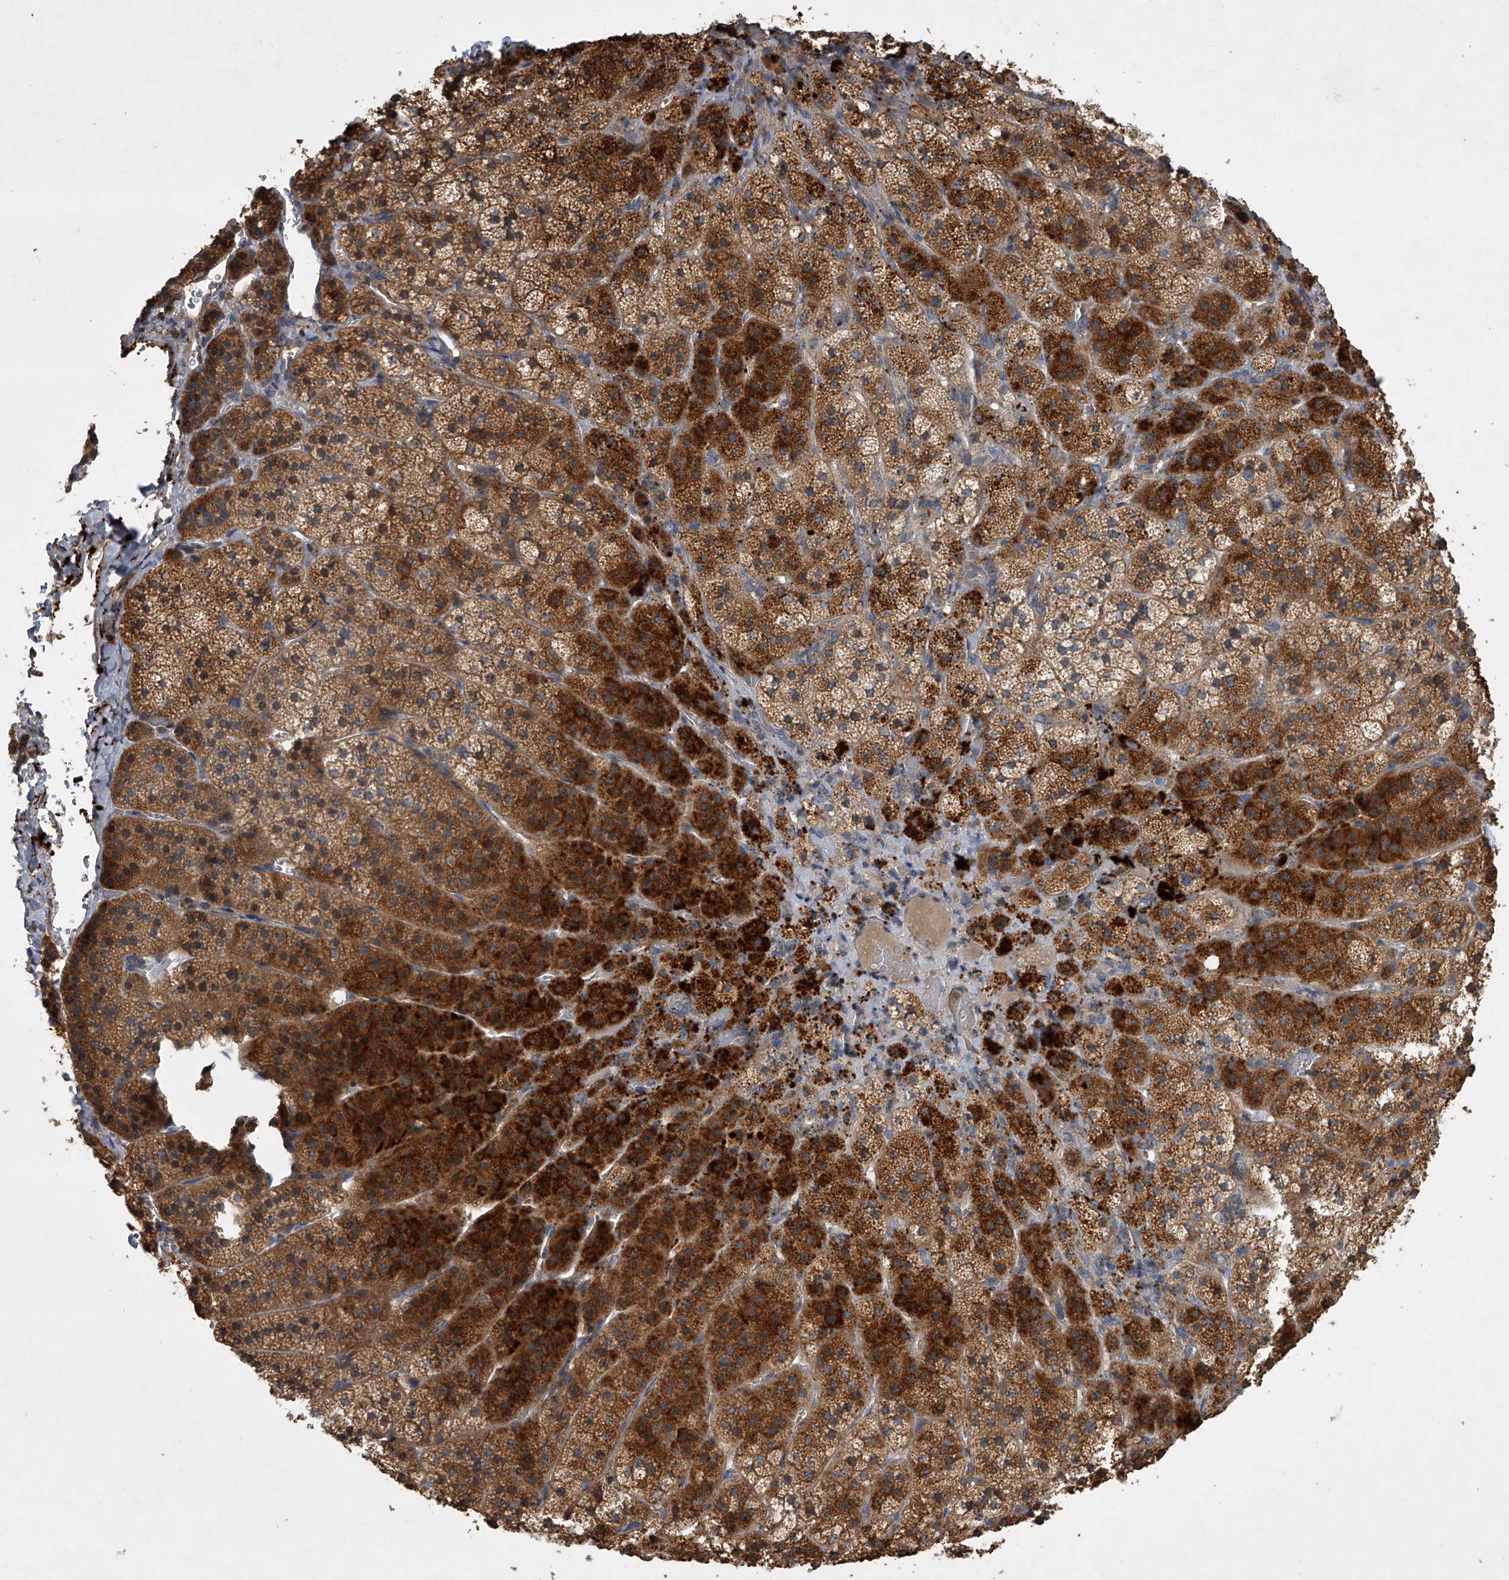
{"staining": {"intensity": "strong", "quantity": ">75%", "location": "cytoplasmic/membranous"}, "tissue": "adrenal gland", "cell_type": "Glandular cells", "image_type": "normal", "snomed": [{"axis": "morphology", "description": "Normal tissue, NOS"}, {"axis": "topography", "description": "Adrenal gland"}], "caption": "IHC of unremarkable human adrenal gland exhibits high levels of strong cytoplasmic/membranous staining in approximately >75% of glandular cells.", "gene": "DOCK9", "patient": {"sex": "female", "age": 44}}